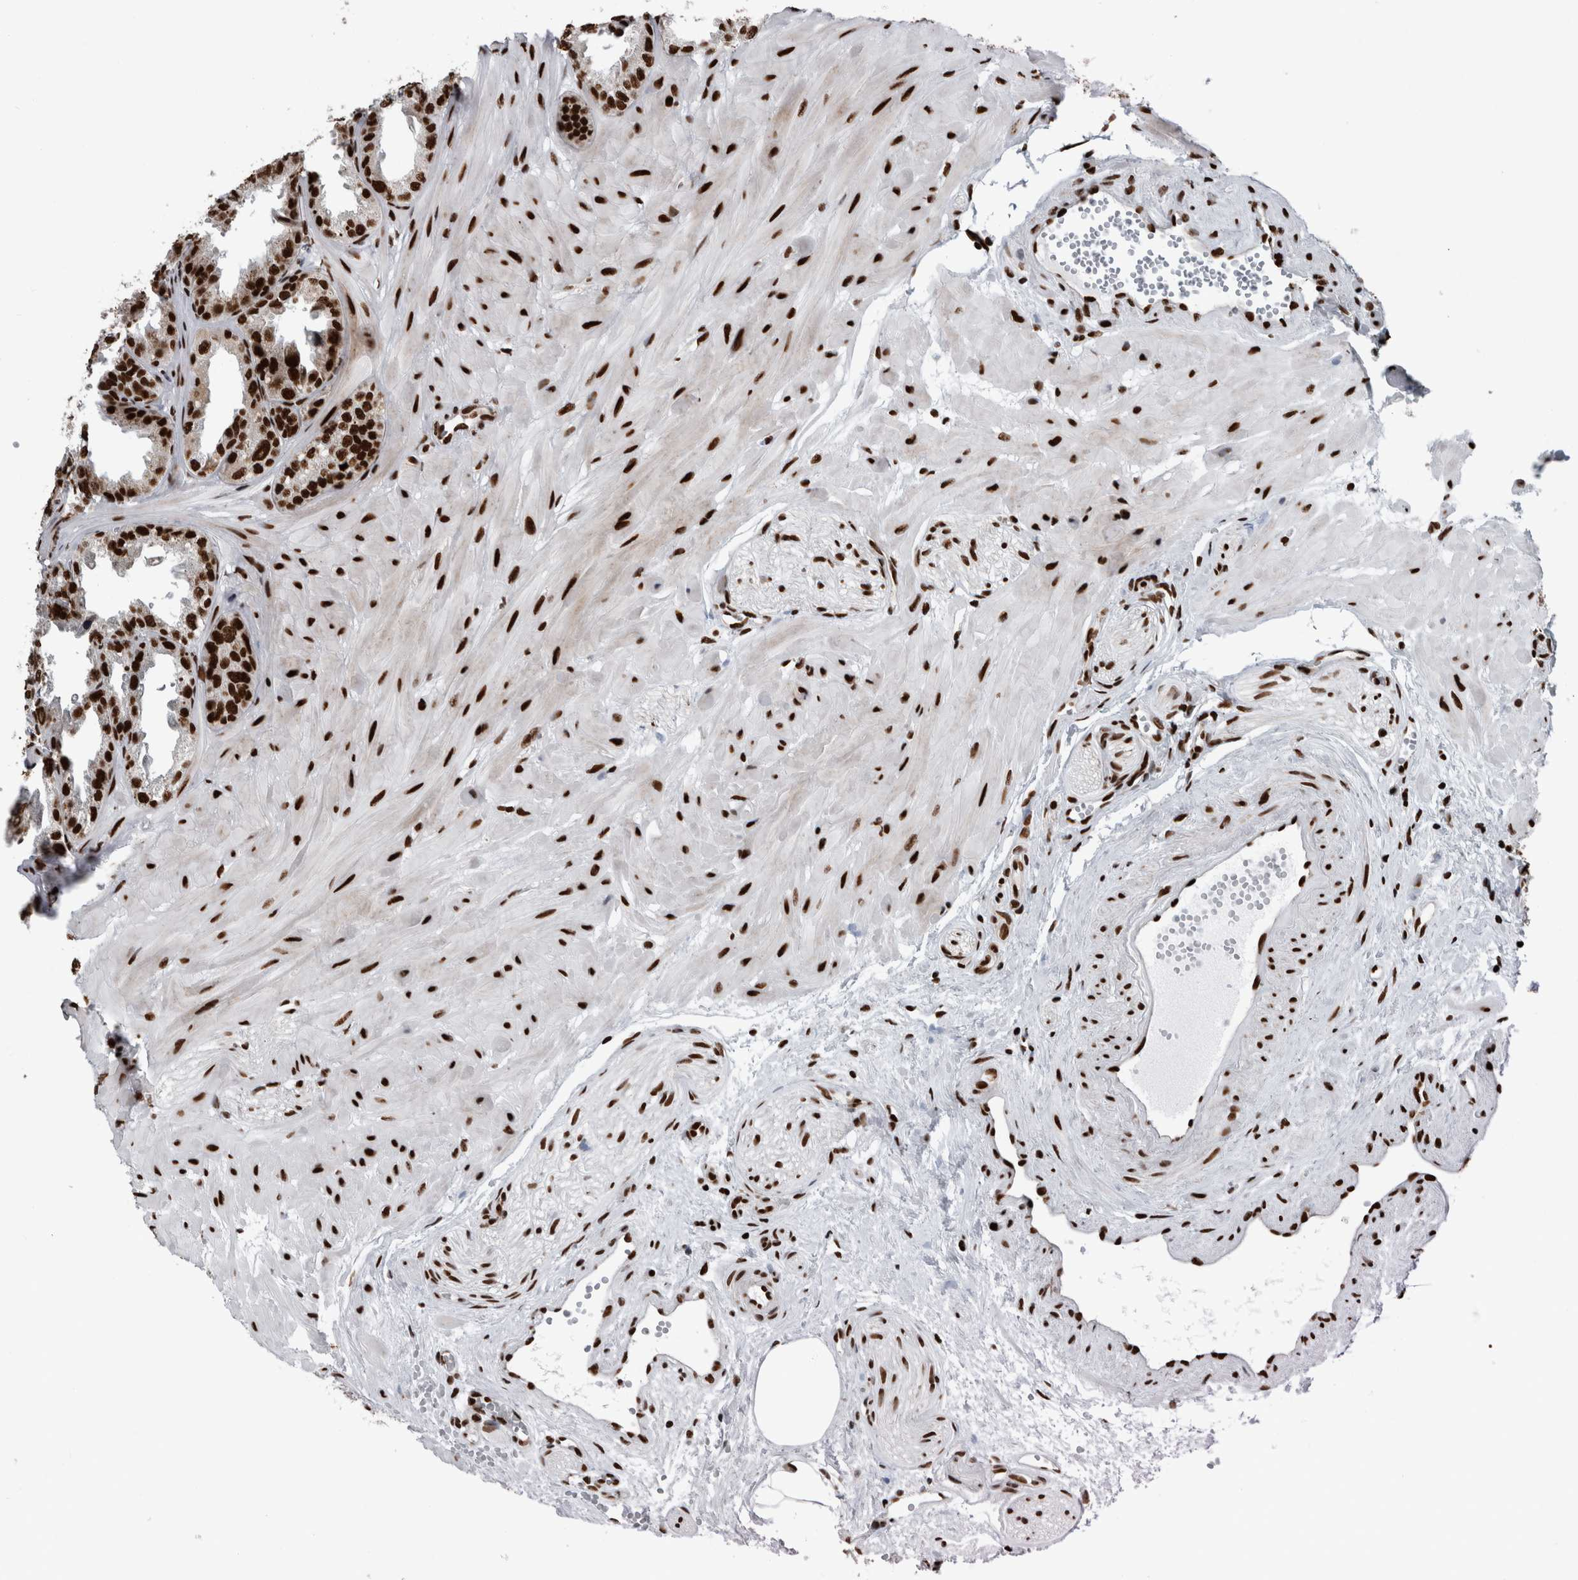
{"staining": {"intensity": "strong", "quantity": ">75%", "location": "nuclear"}, "tissue": "seminal vesicle", "cell_type": "Glandular cells", "image_type": "normal", "snomed": [{"axis": "morphology", "description": "Normal tissue, NOS"}, {"axis": "topography", "description": "Prostate"}, {"axis": "topography", "description": "Seminal veicle"}], "caption": "Protein staining exhibits strong nuclear positivity in about >75% of glandular cells in benign seminal vesicle. (brown staining indicates protein expression, while blue staining denotes nuclei).", "gene": "DNMT3A", "patient": {"sex": "male", "age": 51}}